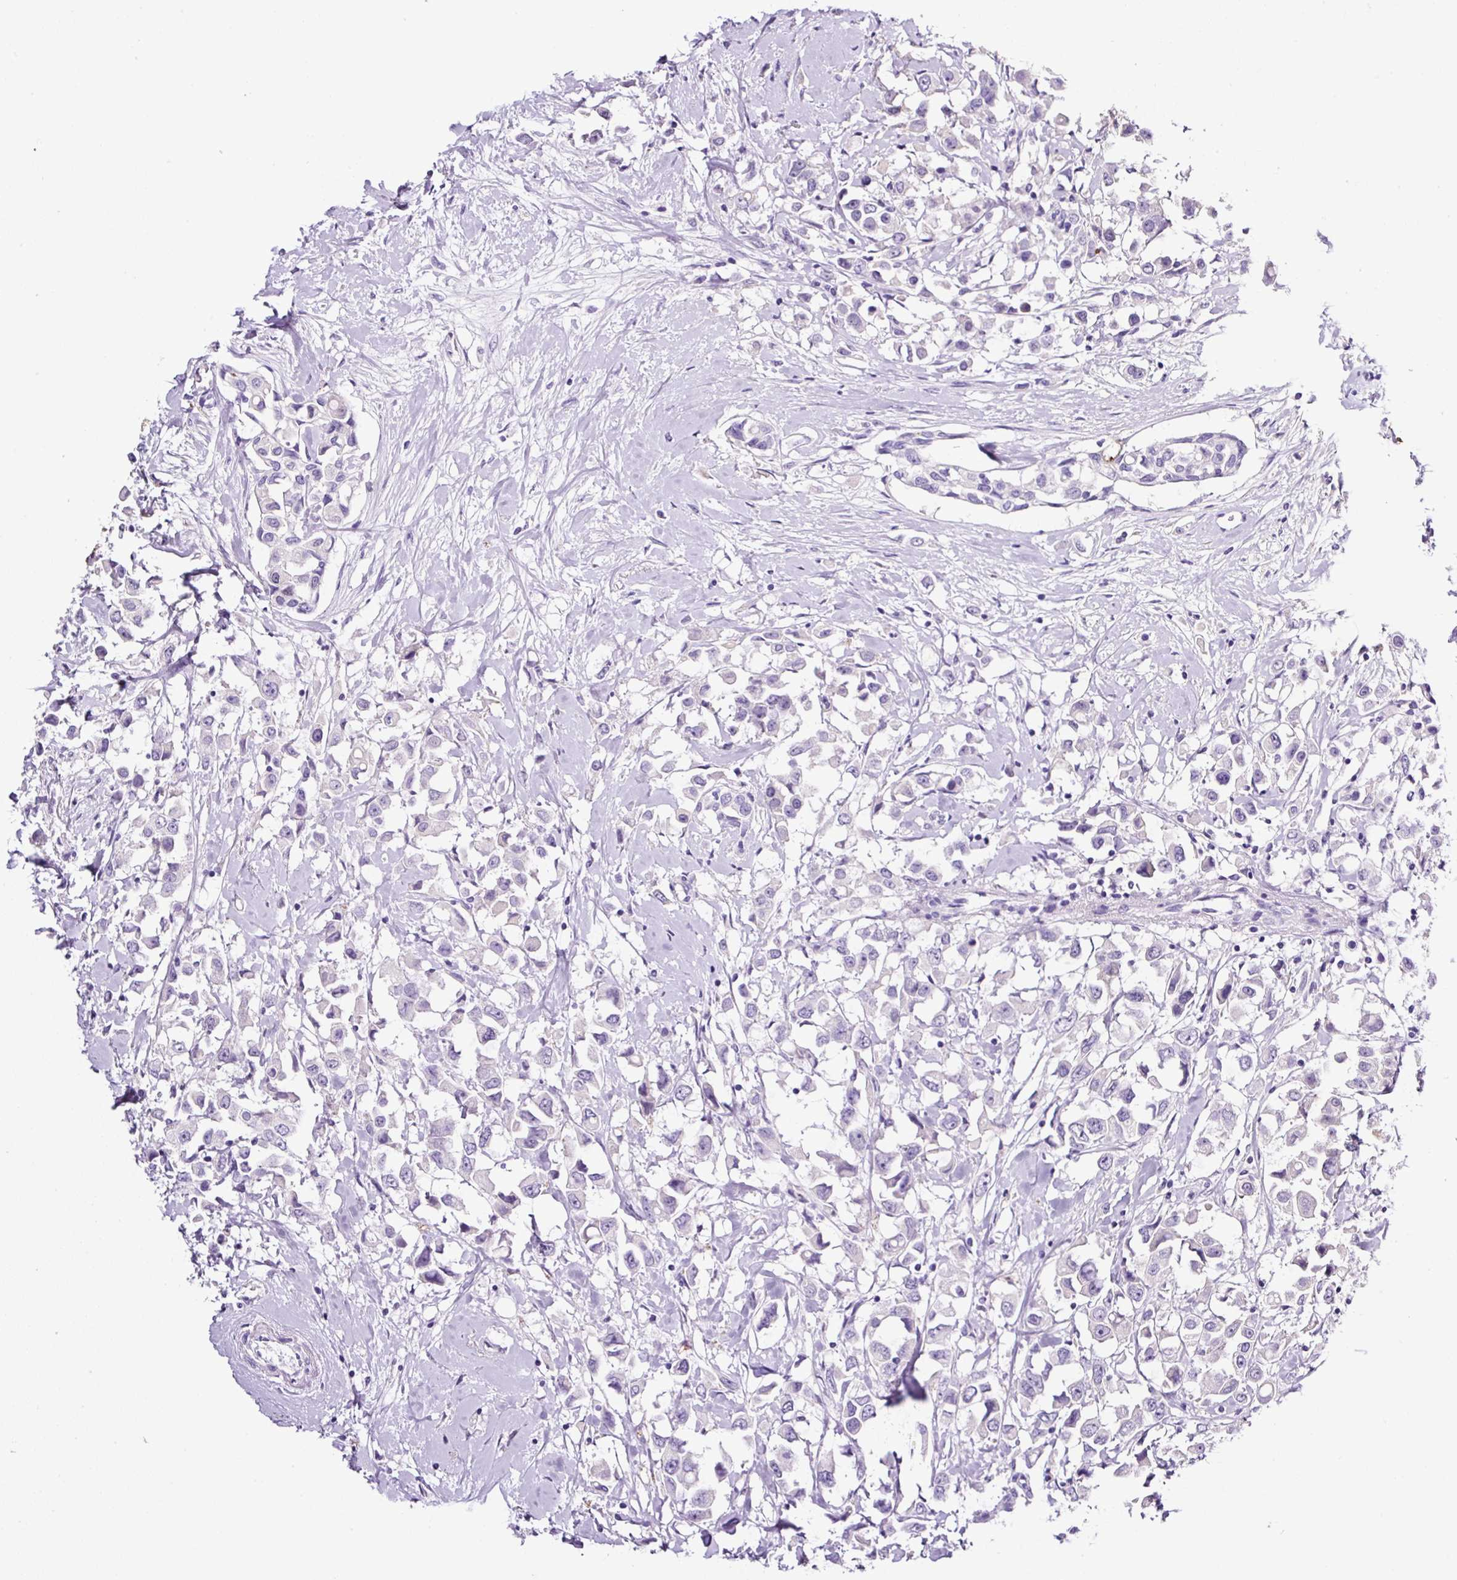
{"staining": {"intensity": "negative", "quantity": "none", "location": "none"}, "tissue": "breast cancer", "cell_type": "Tumor cells", "image_type": "cancer", "snomed": [{"axis": "morphology", "description": "Duct carcinoma"}, {"axis": "topography", "description": "Breast"}], "caption": "Protein analysis of breast invasive ductal carcinoma shows no significant expression in tumor cells. Nuclei are stained in blue.", "gene": "SP8", "patient": {"sex": "female", "age": 61}}